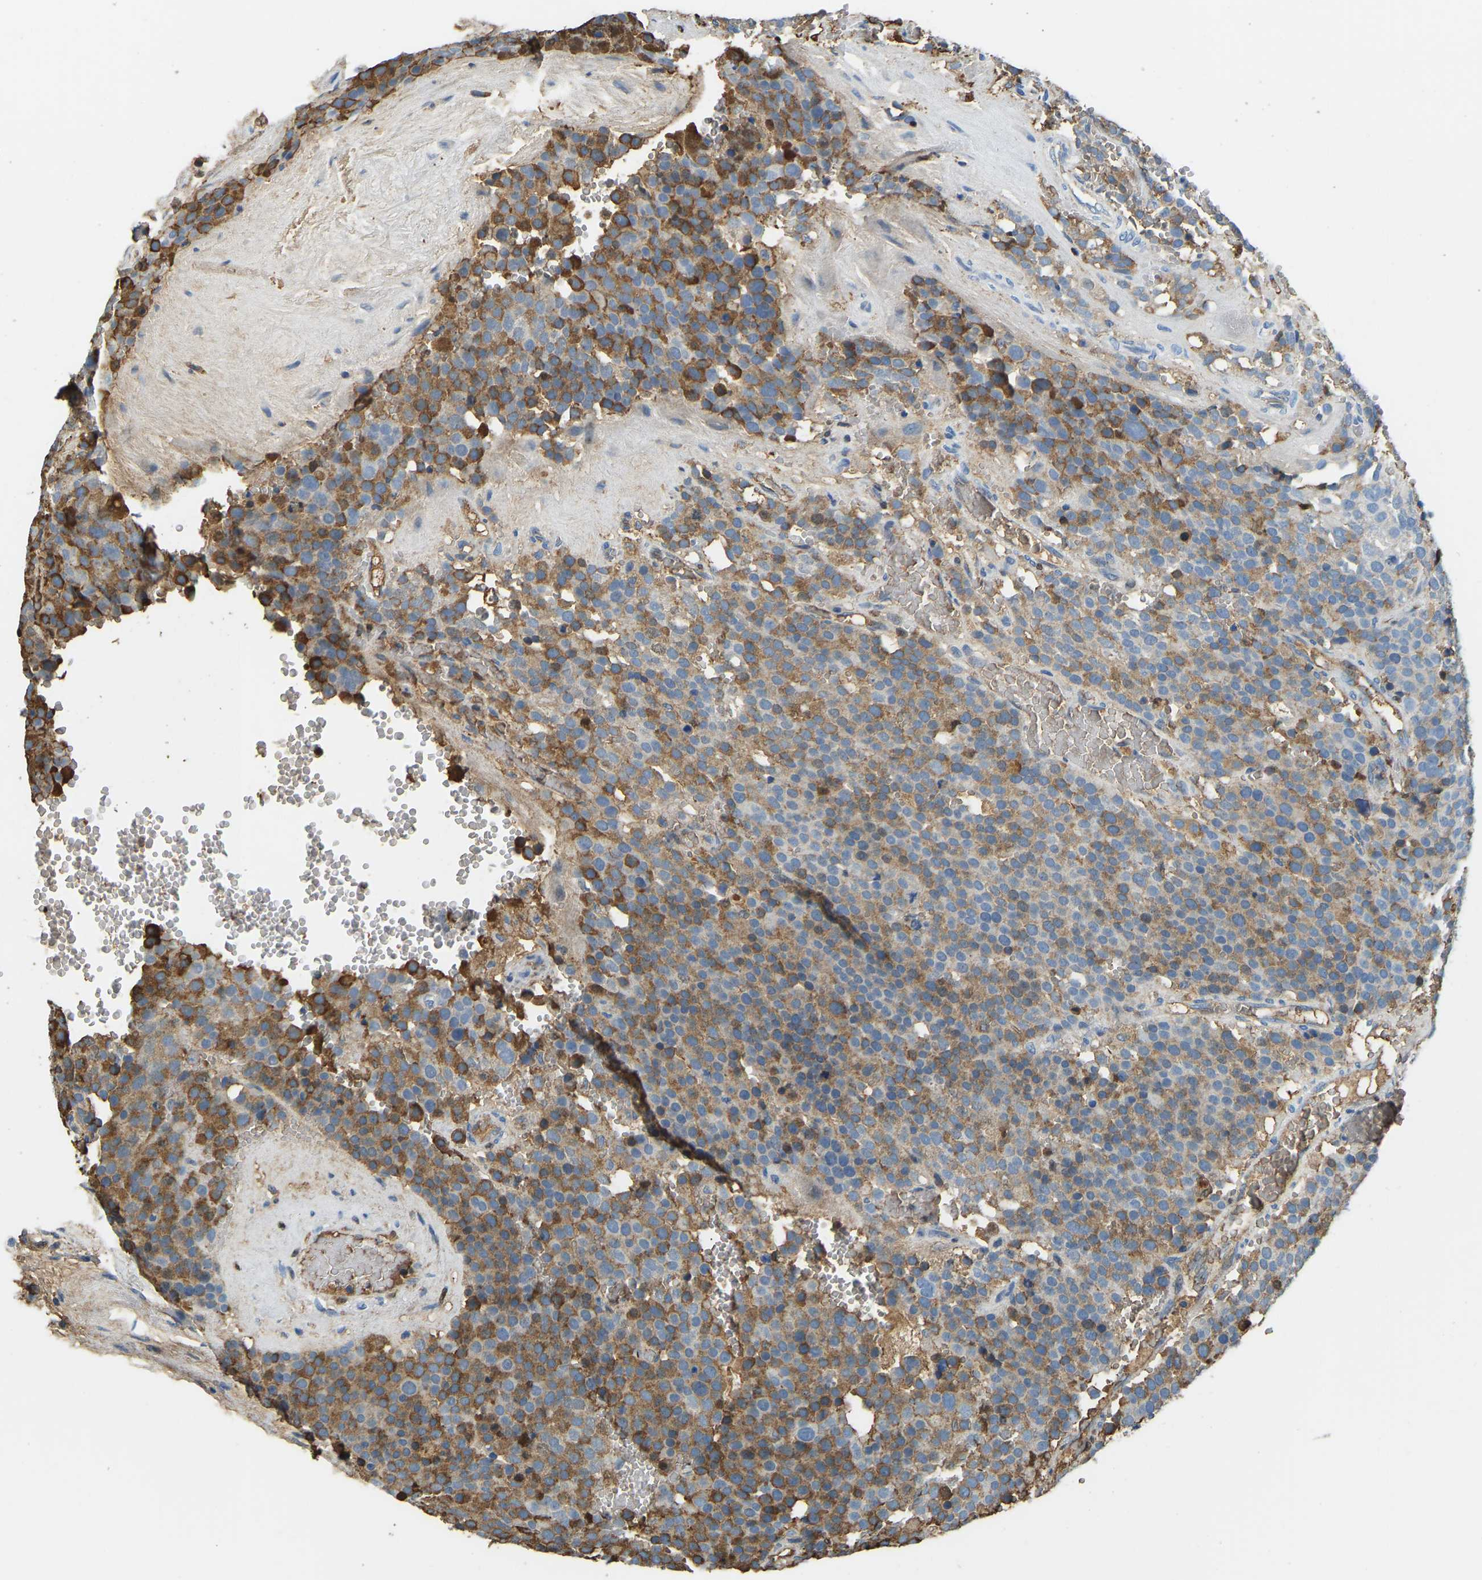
{"staining": {"intensity": "moderate", "quantity": "25%-75%", "location": "cytoplasmic/membranous"}, "tissue": "testis cancer", "cell_type": "Tumor cells", "image_type": "cancer", "snomed": [{"axis": "morphology", "description": "Seminoma, NOS"}, {"axis": "topography", "description": "Testis"}], "caption": "Human seminoma (testis) stained with a protein marker shows moderate staining in tumor cells.", "gene": "THBS4", "patient": {"sex": "male", "age": 71}}